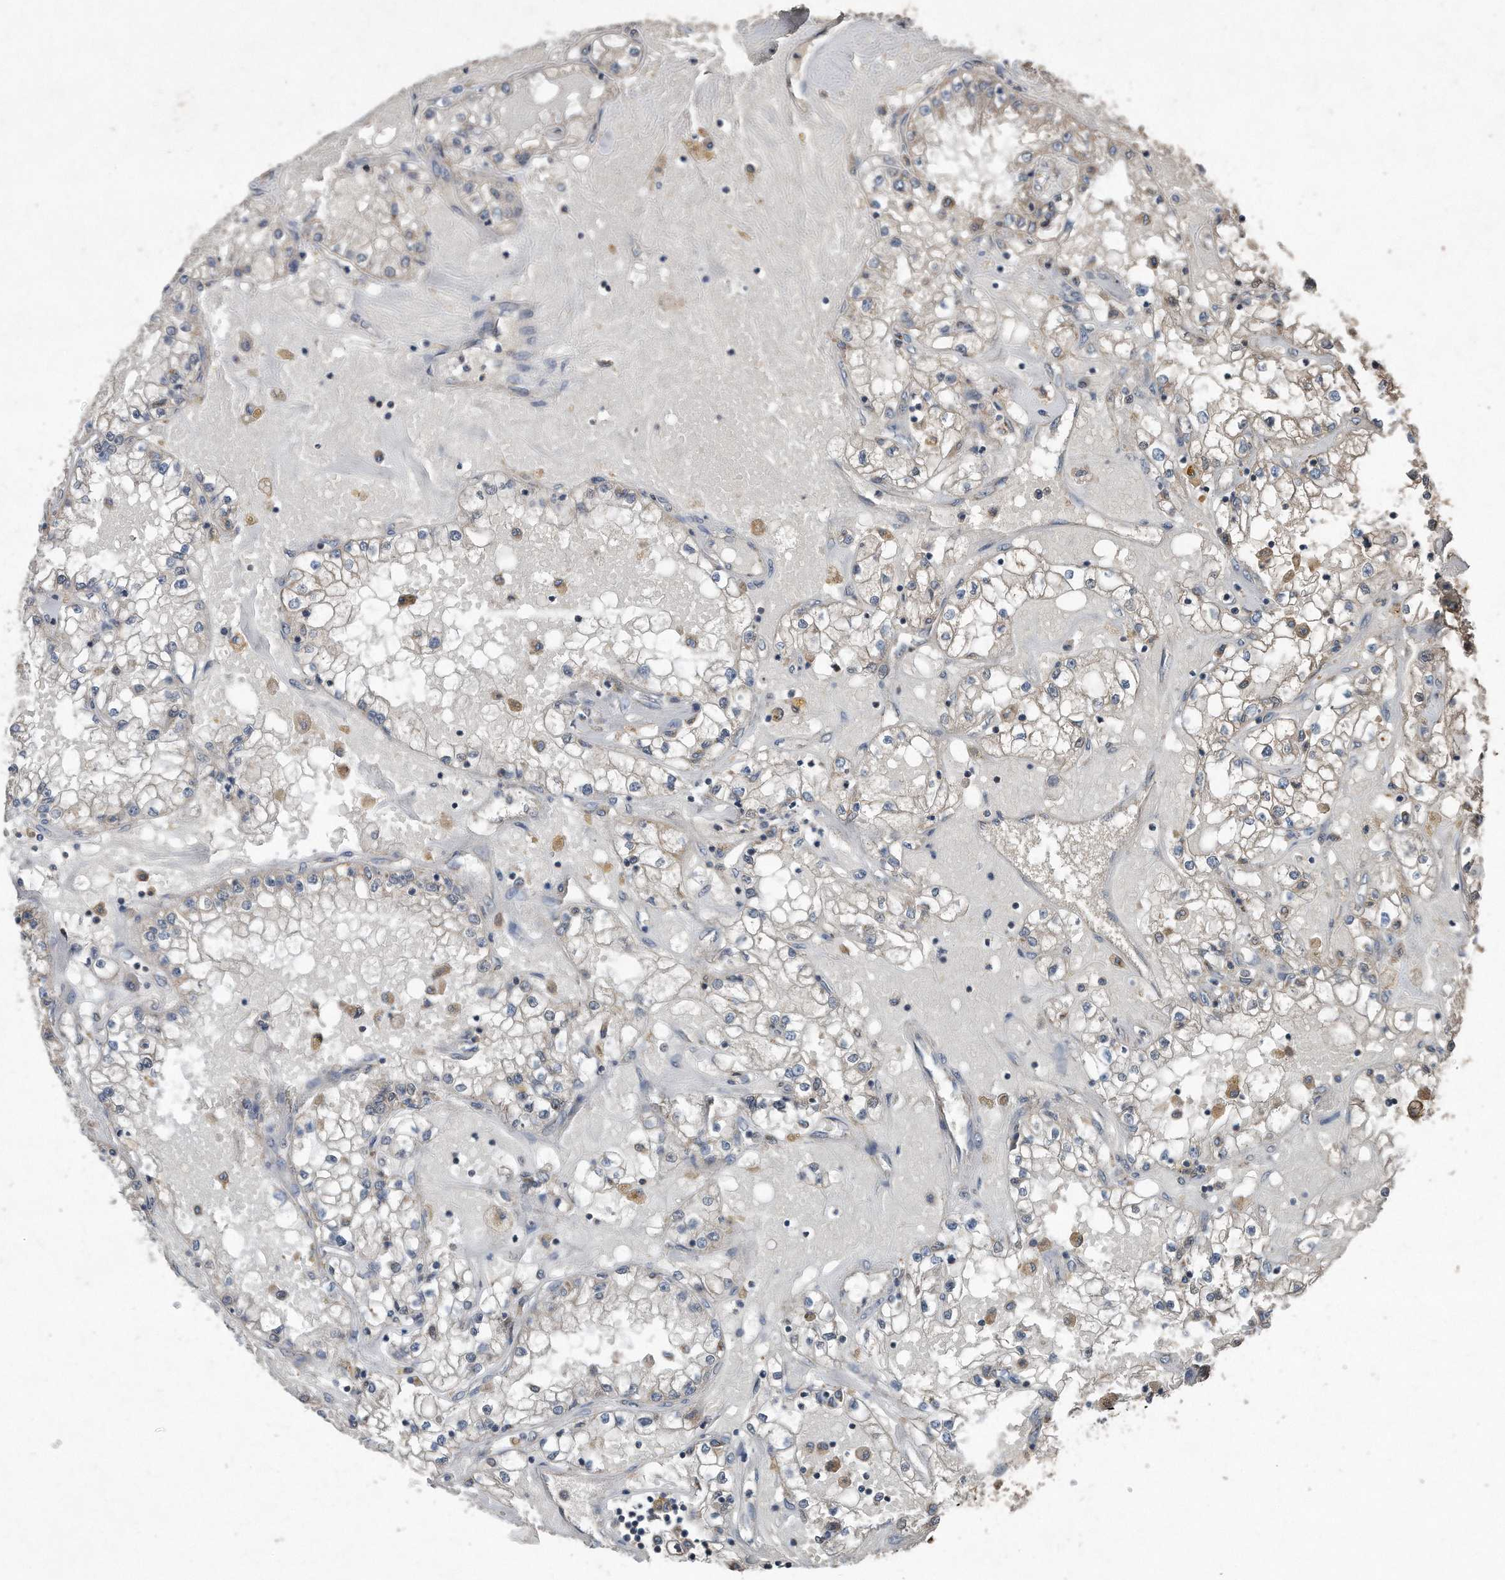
{"staining": {"intensity": "negative", "quantity": "none", "location": "none"}, "tissue": "renal cancer", "cell_type": "Tumor cells", "image_type": "cancer", "snomed": [{"axis": "morphology", "description": "Adenocarcinoma, NOS"}, {"axis": "topography", "description": "Kidney"}], "caption": "A histopathology image of human renal cancer is negative for staining in tumor cells.", "gene": "SDHA", "patient": {"sex": "male", "age": 56}}